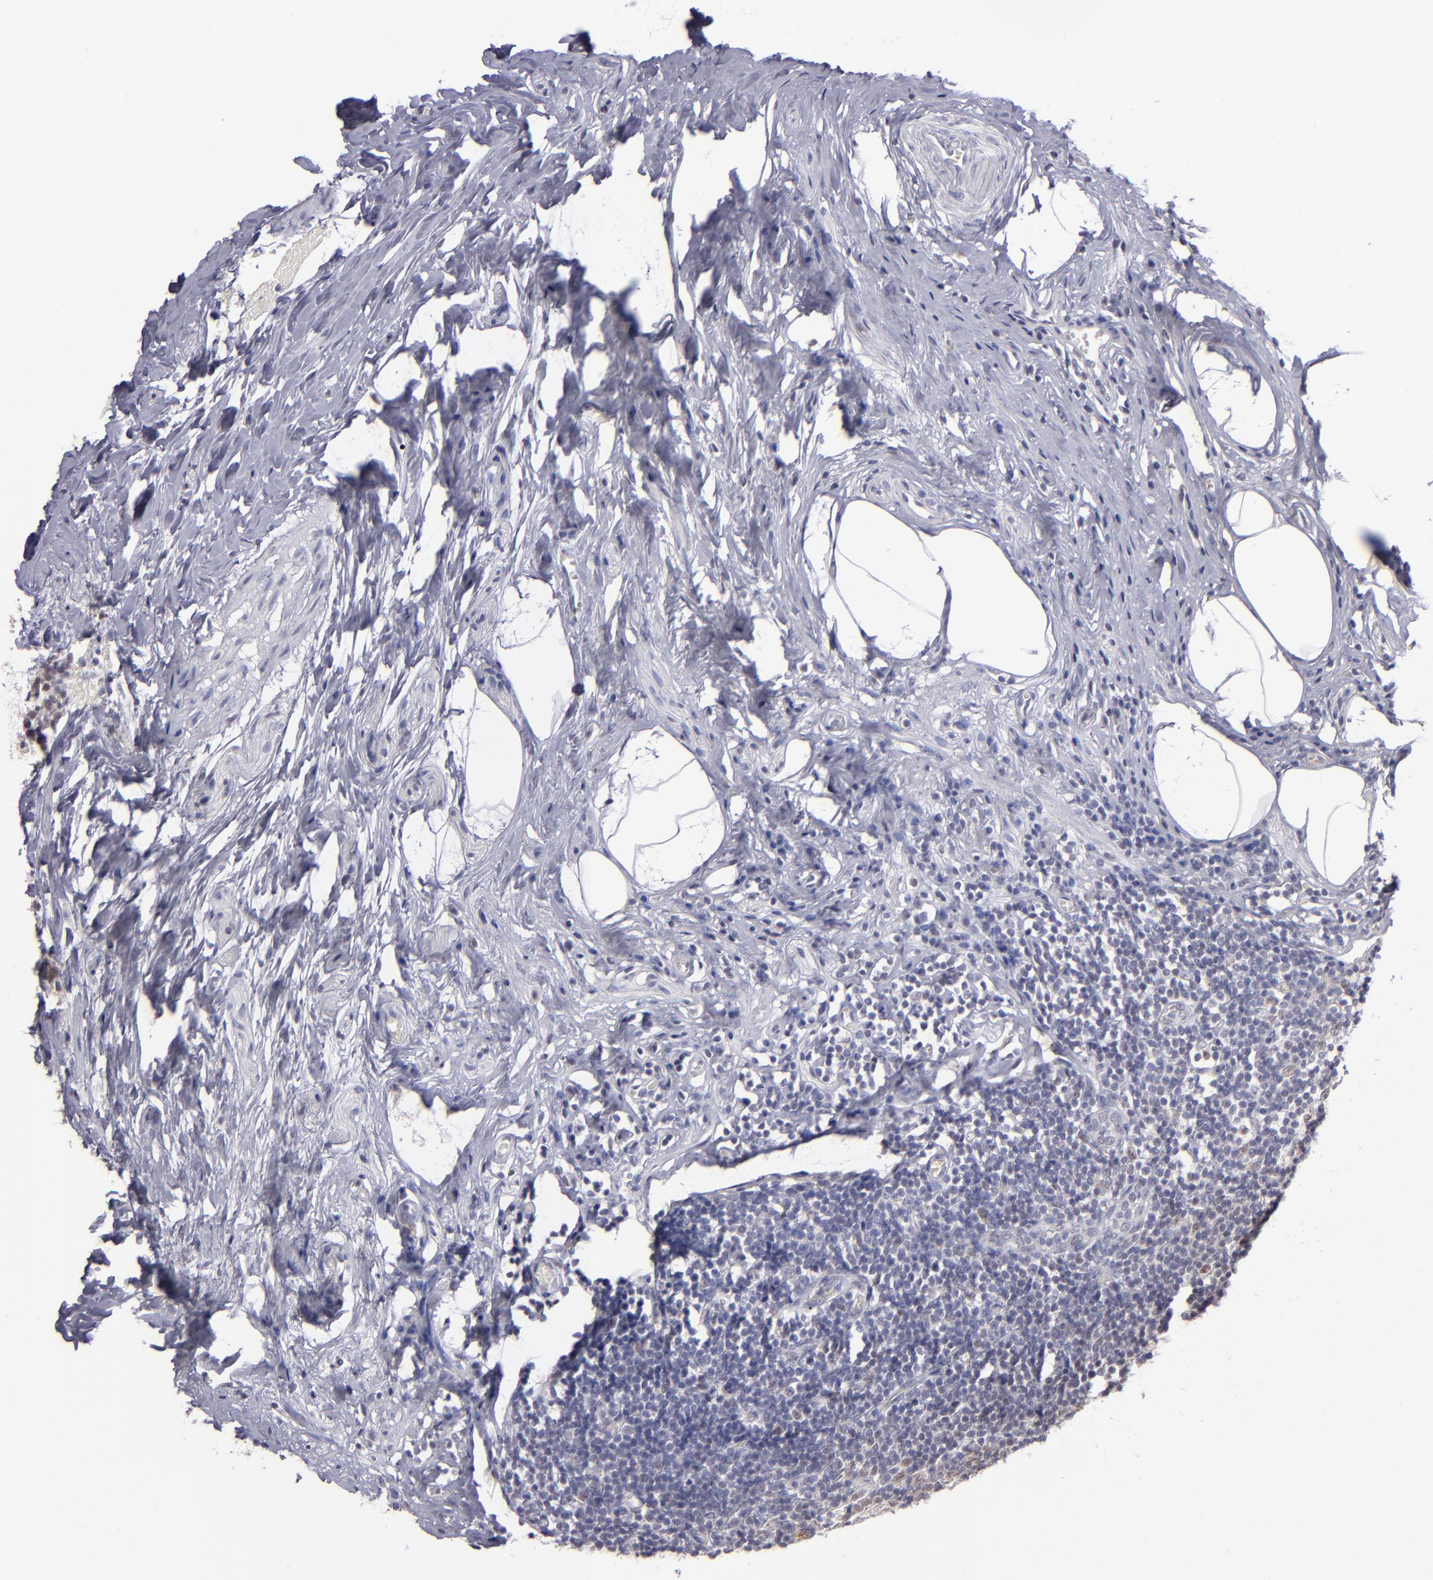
{"staining": {"intensity": "weak", "quantity": "<25%", "location": "nuclear"}, "tissue": "appendix", "cell_type": "Glandular cells", "image_type": "normal", "snomed": [{"axis": "morphology", "description": "Normal tissue, NOS"}, {"axis": "topography", "description": "Appendix"}], "caption": "A photomicrograph of human appendix is negative for staining in glandular cells. (DAB (3,3'-diaminobenzidine) immunohistochemistry with hematoxylin counter stain).", "gene": "OTUB2", "patient": {"sex": "male", "age": 38}}